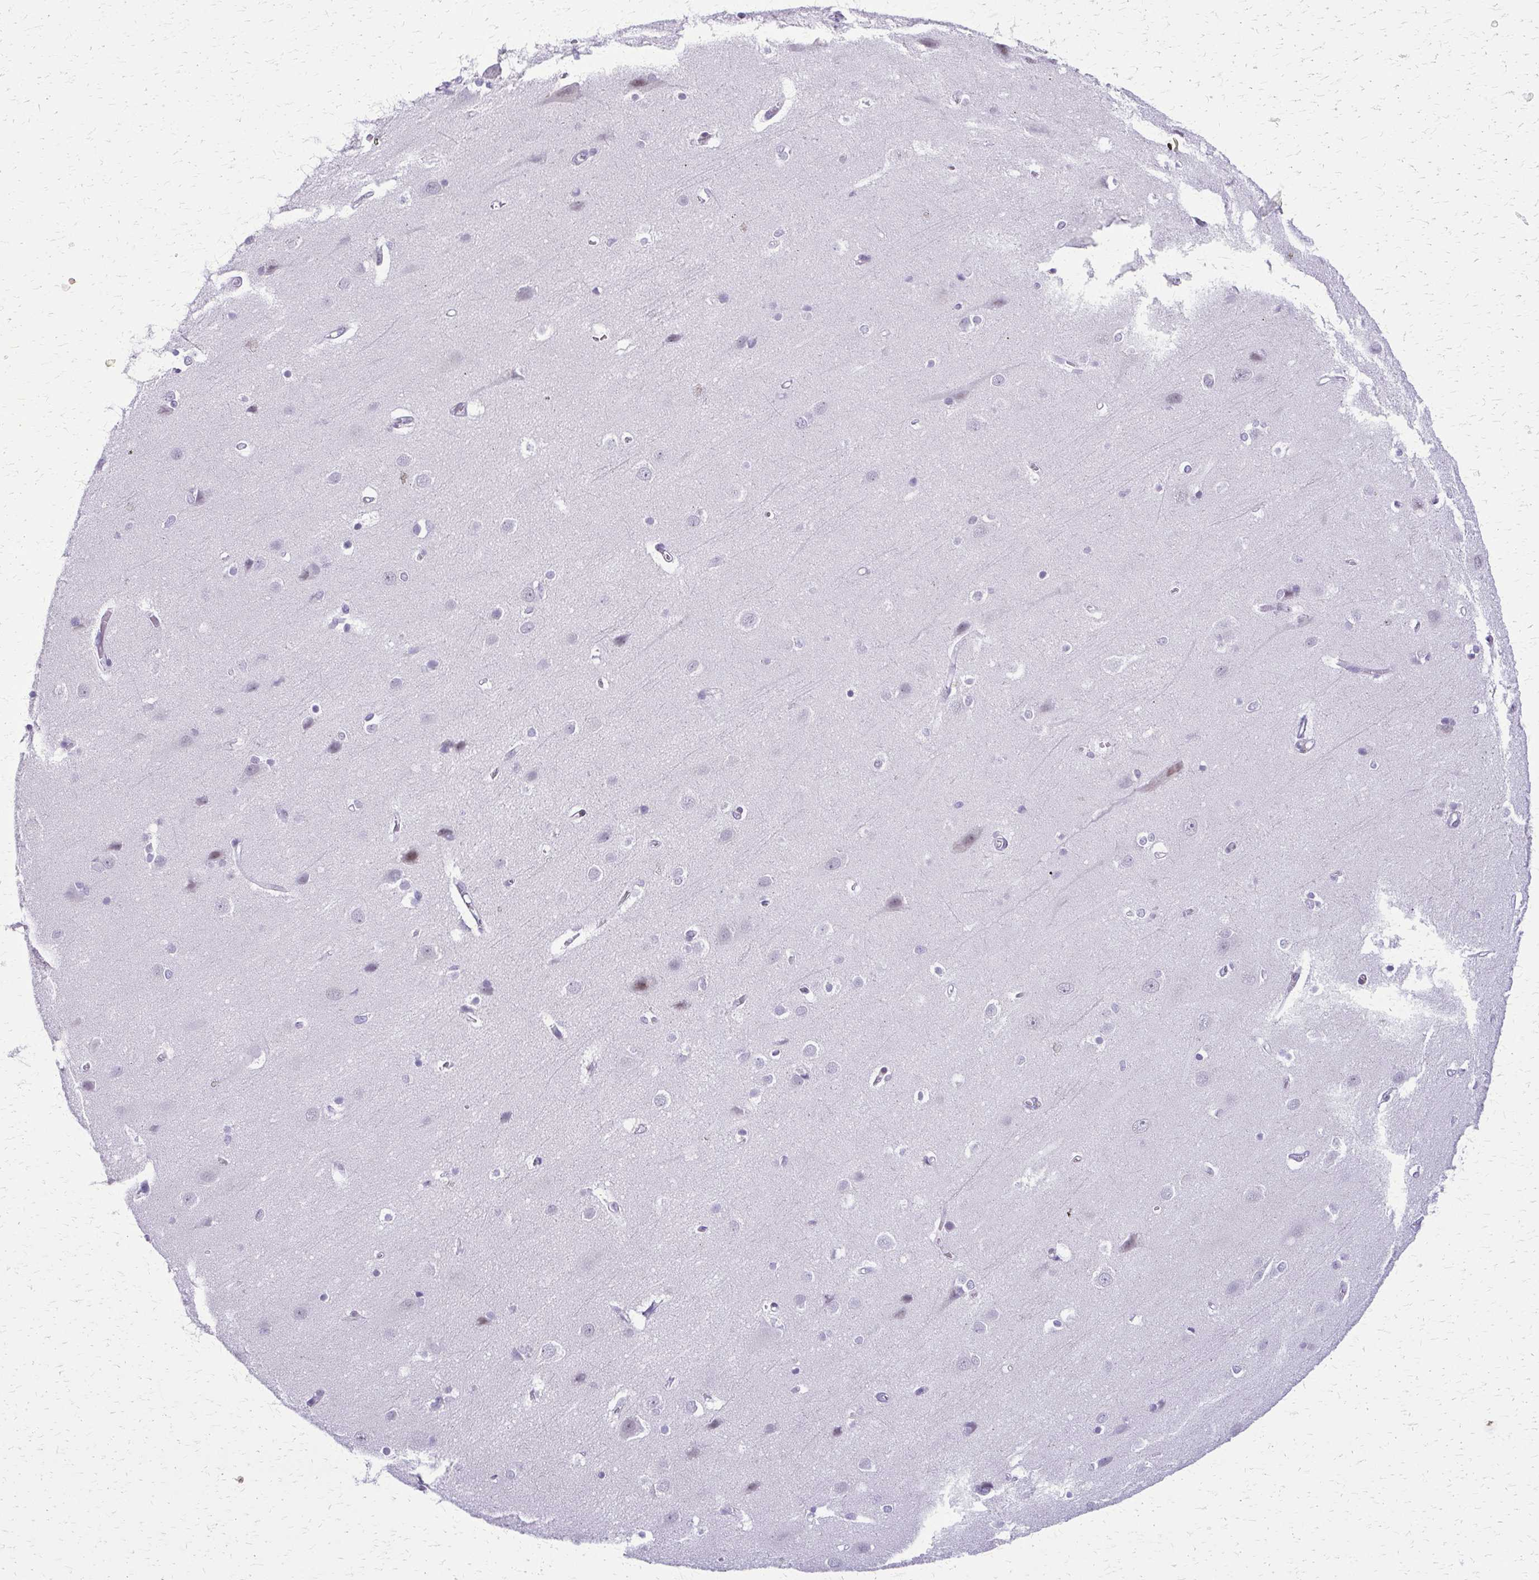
{"staining": {"intensity": "negative", "quantity": "none", "location": "none"}, "tissue": "cerebral cortex", "cell_type": "Endothelial cells", "image_type": "normal", "snomed": [{"axis": "morphology", "description": "Normal tissue, NOS"}, {"axis": "topography", "description": "Cerebral cortex"}], "caption": "This is a image of immunohistochemistry (IHC) staining of normal cerebral cortex, which shows no expression in endothelial cells. Brightfield microscopy of immunohistochemistry (IHC) stained with DAB (3,3'-diaminobenzidine) (brown) and hematoxylin (blue), captured at high magnification.", "gene": "FAM162B", "patient": {"sex": "male", "age": 37}}